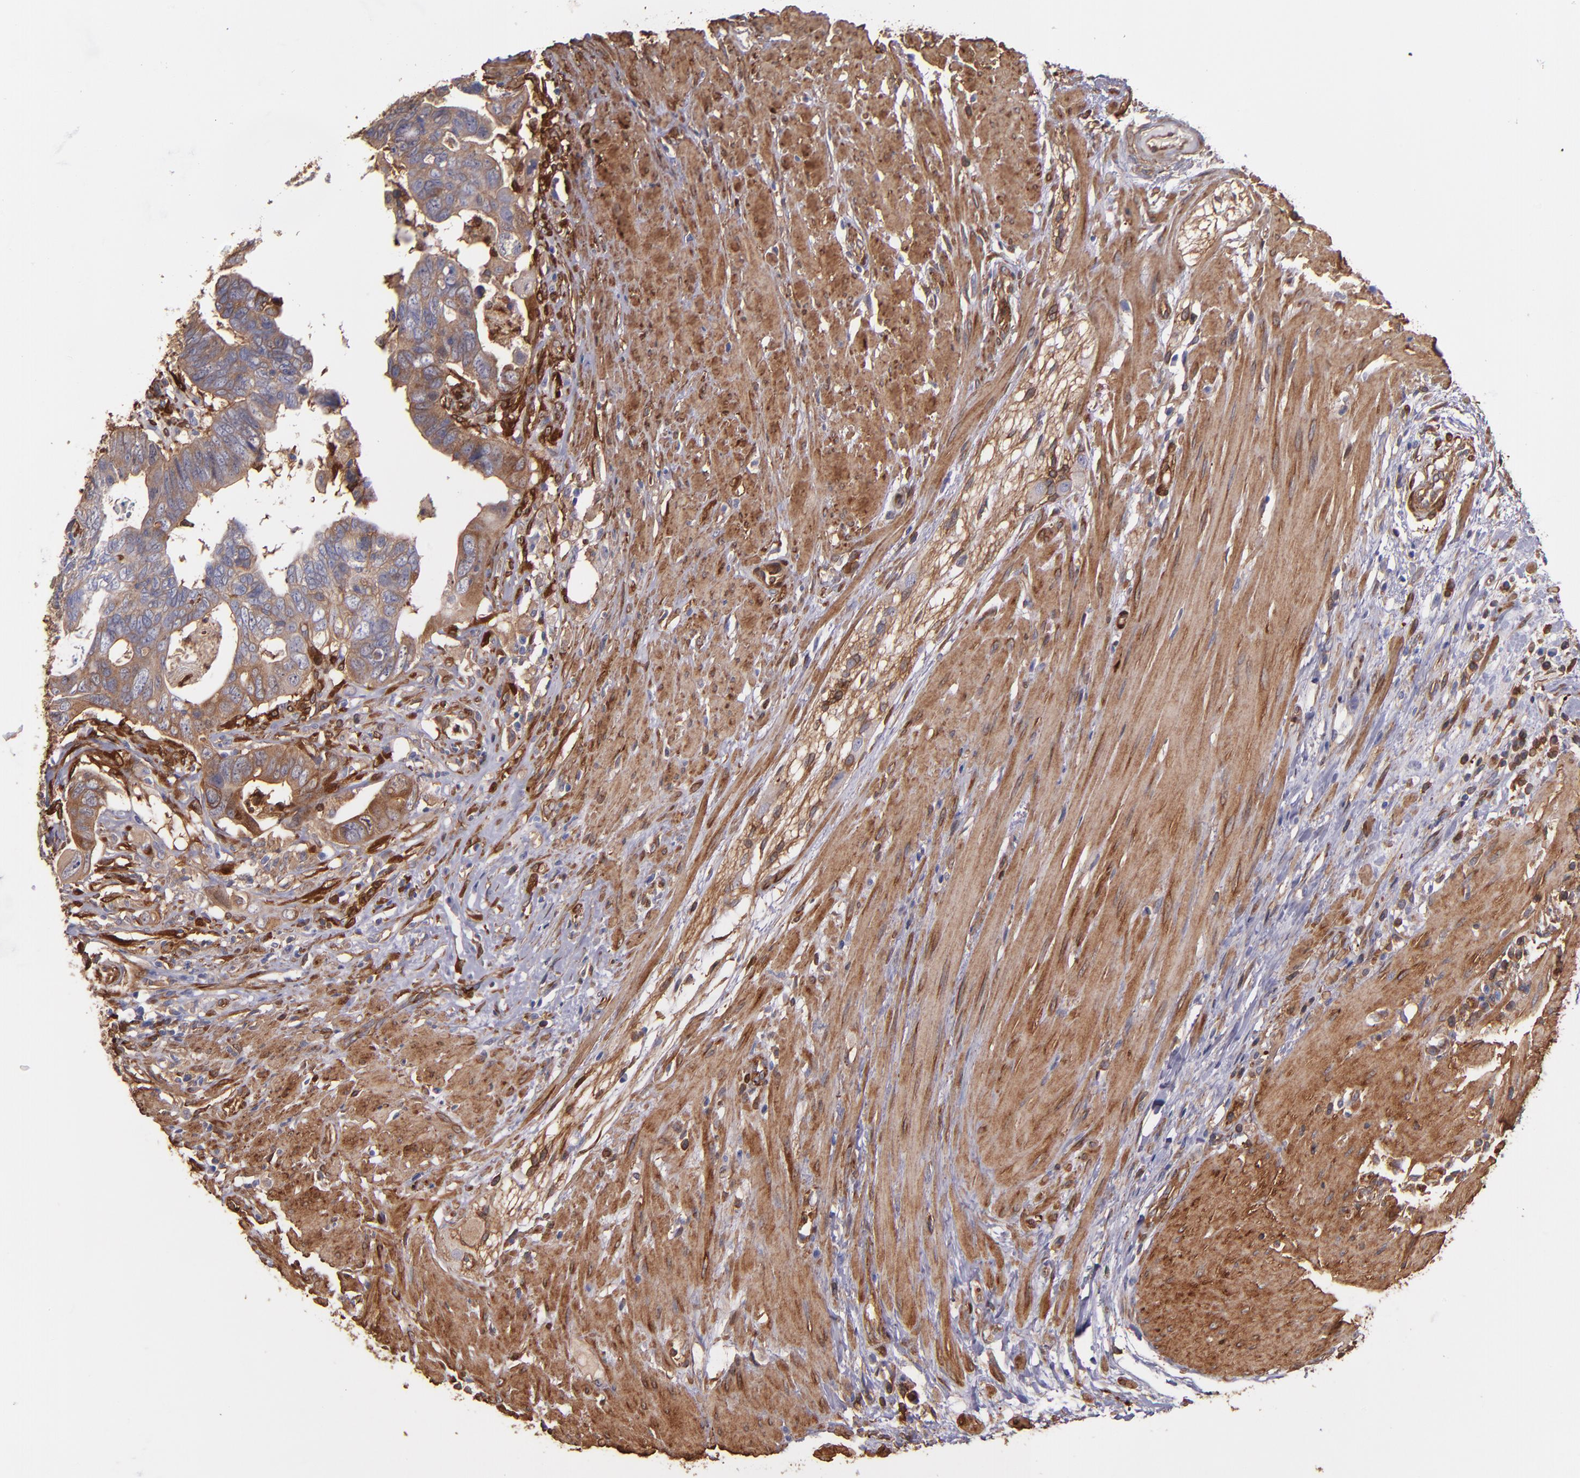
{"staining": {"intensity": "moderate", "quantity": ">75%", "location": "cytoplasmic/membranous"}, "tissue": "colorectal cancer", "cell_type": "Tumor cells", "image_type": "cancer", "snomed": [{"axis": "morphology", "description": "Adenocarcinoma, NOS"}, {"axis": "topography", "description": "Rectum"}], "caption": "Immunohistochemical staining of human colorectal cancer reveals moderate cytoplasmic/membranous protein positivity in approximately >75% of tumor cells. The protein of interest is stained brown, and the nuclei are stained in blue (DAB (3,3'-diaminobenzidine) IHC with brightfield microscopy, high magnification).", "gene": "VCL", "patient": {"sex": "male", "age": 53}}